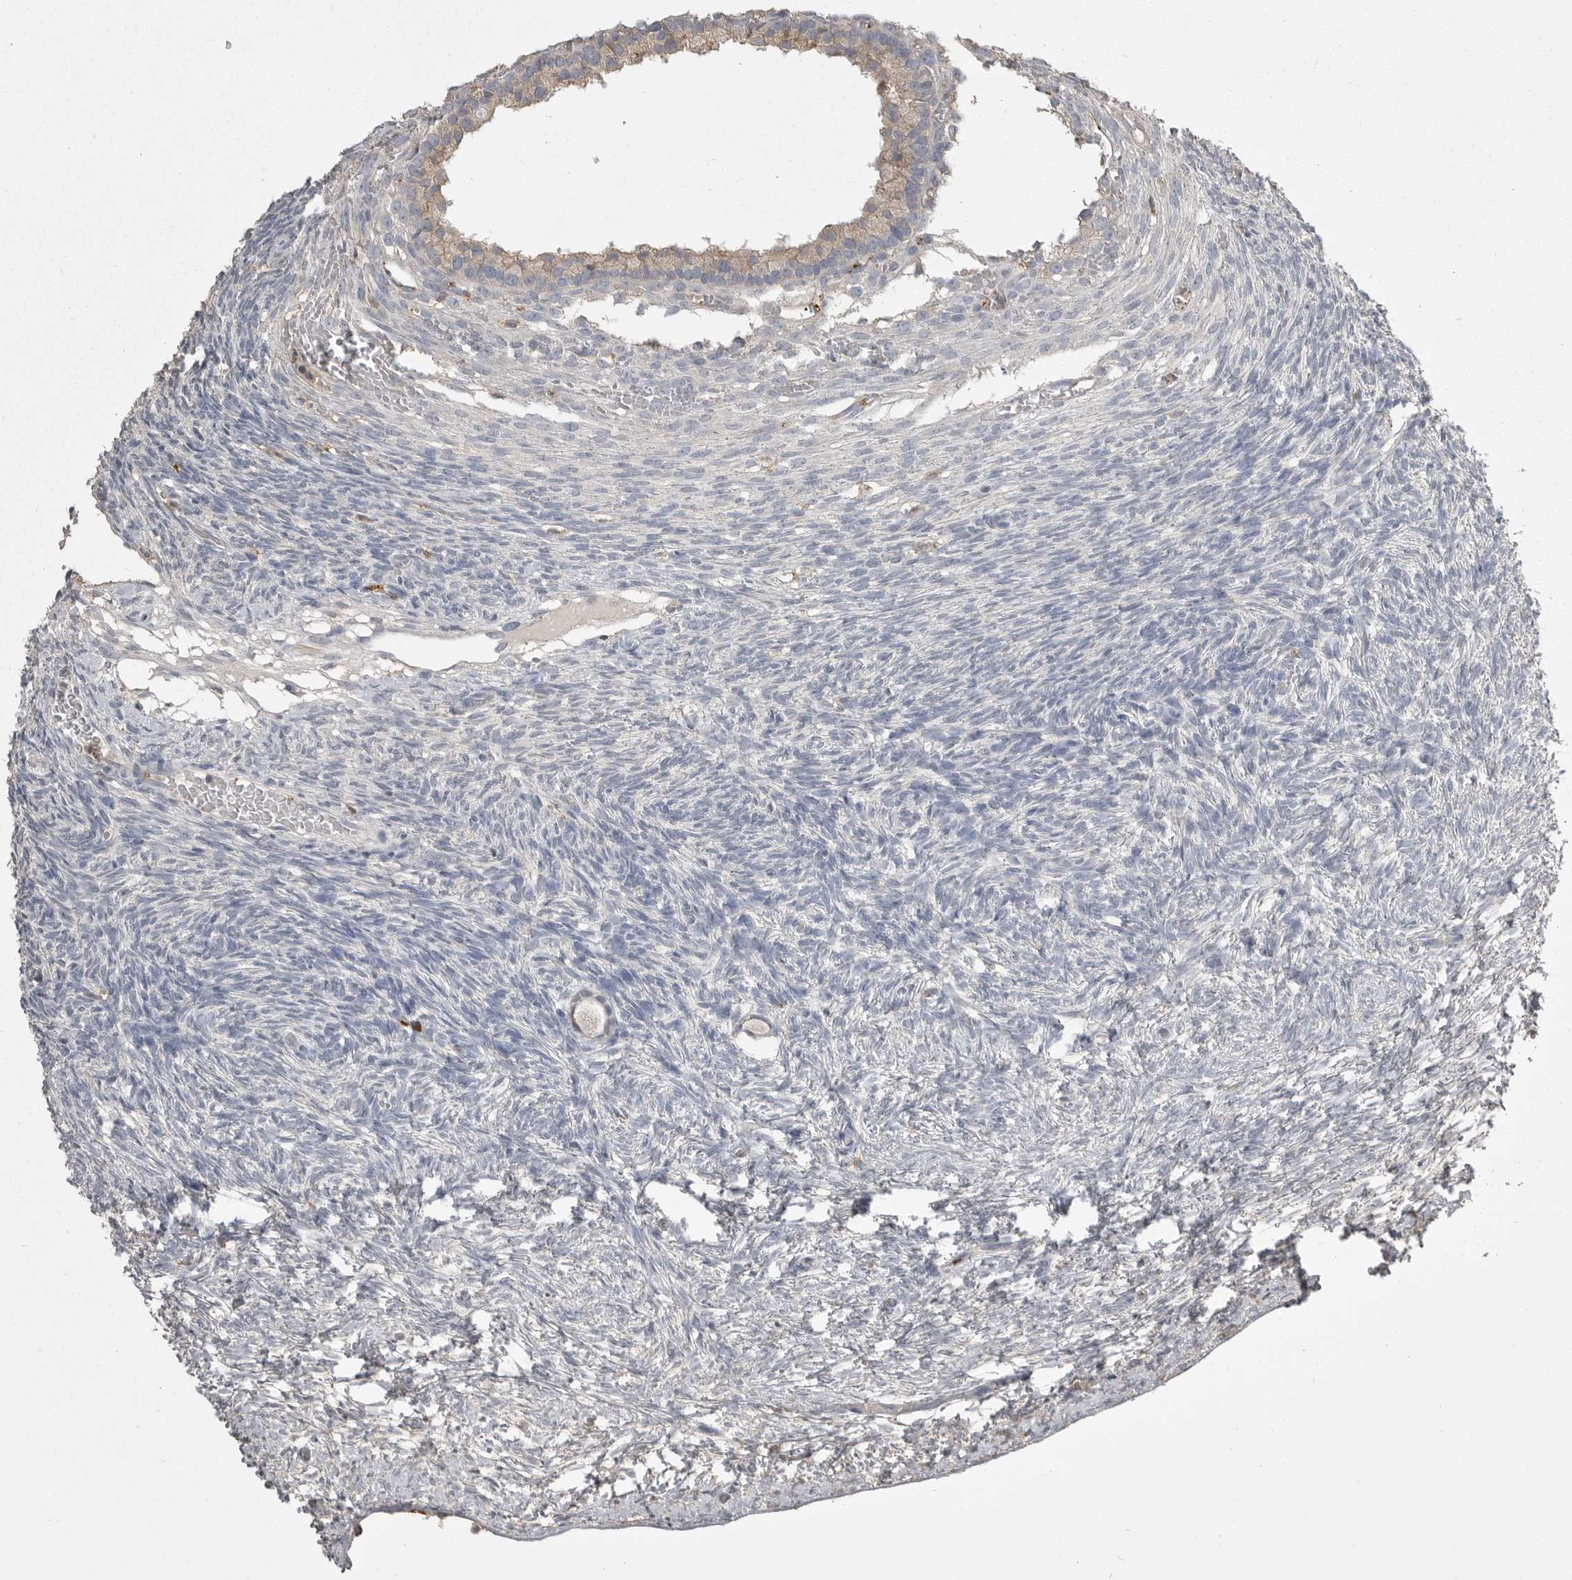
{"staining": {"intensity": "weak", "quantity": ">75%", "location": "cytoplasmic/membranous"}, "tissue": "ovary", "cell_type": "Follicle cells", "image_type": "normal", "snomed": [{"axis": "morphology", "description": "Normal tissue, NOS"}, {"axis": "topography", "description": "Ovary"}], "caption": "This is an image of immunohistochemistry staining of benign ovary, which shows weak staining in the cytoplasmic/membranous of follicle cells.", "gene": "CMTM6", "patient": {"sex": "female", "age": 34}}